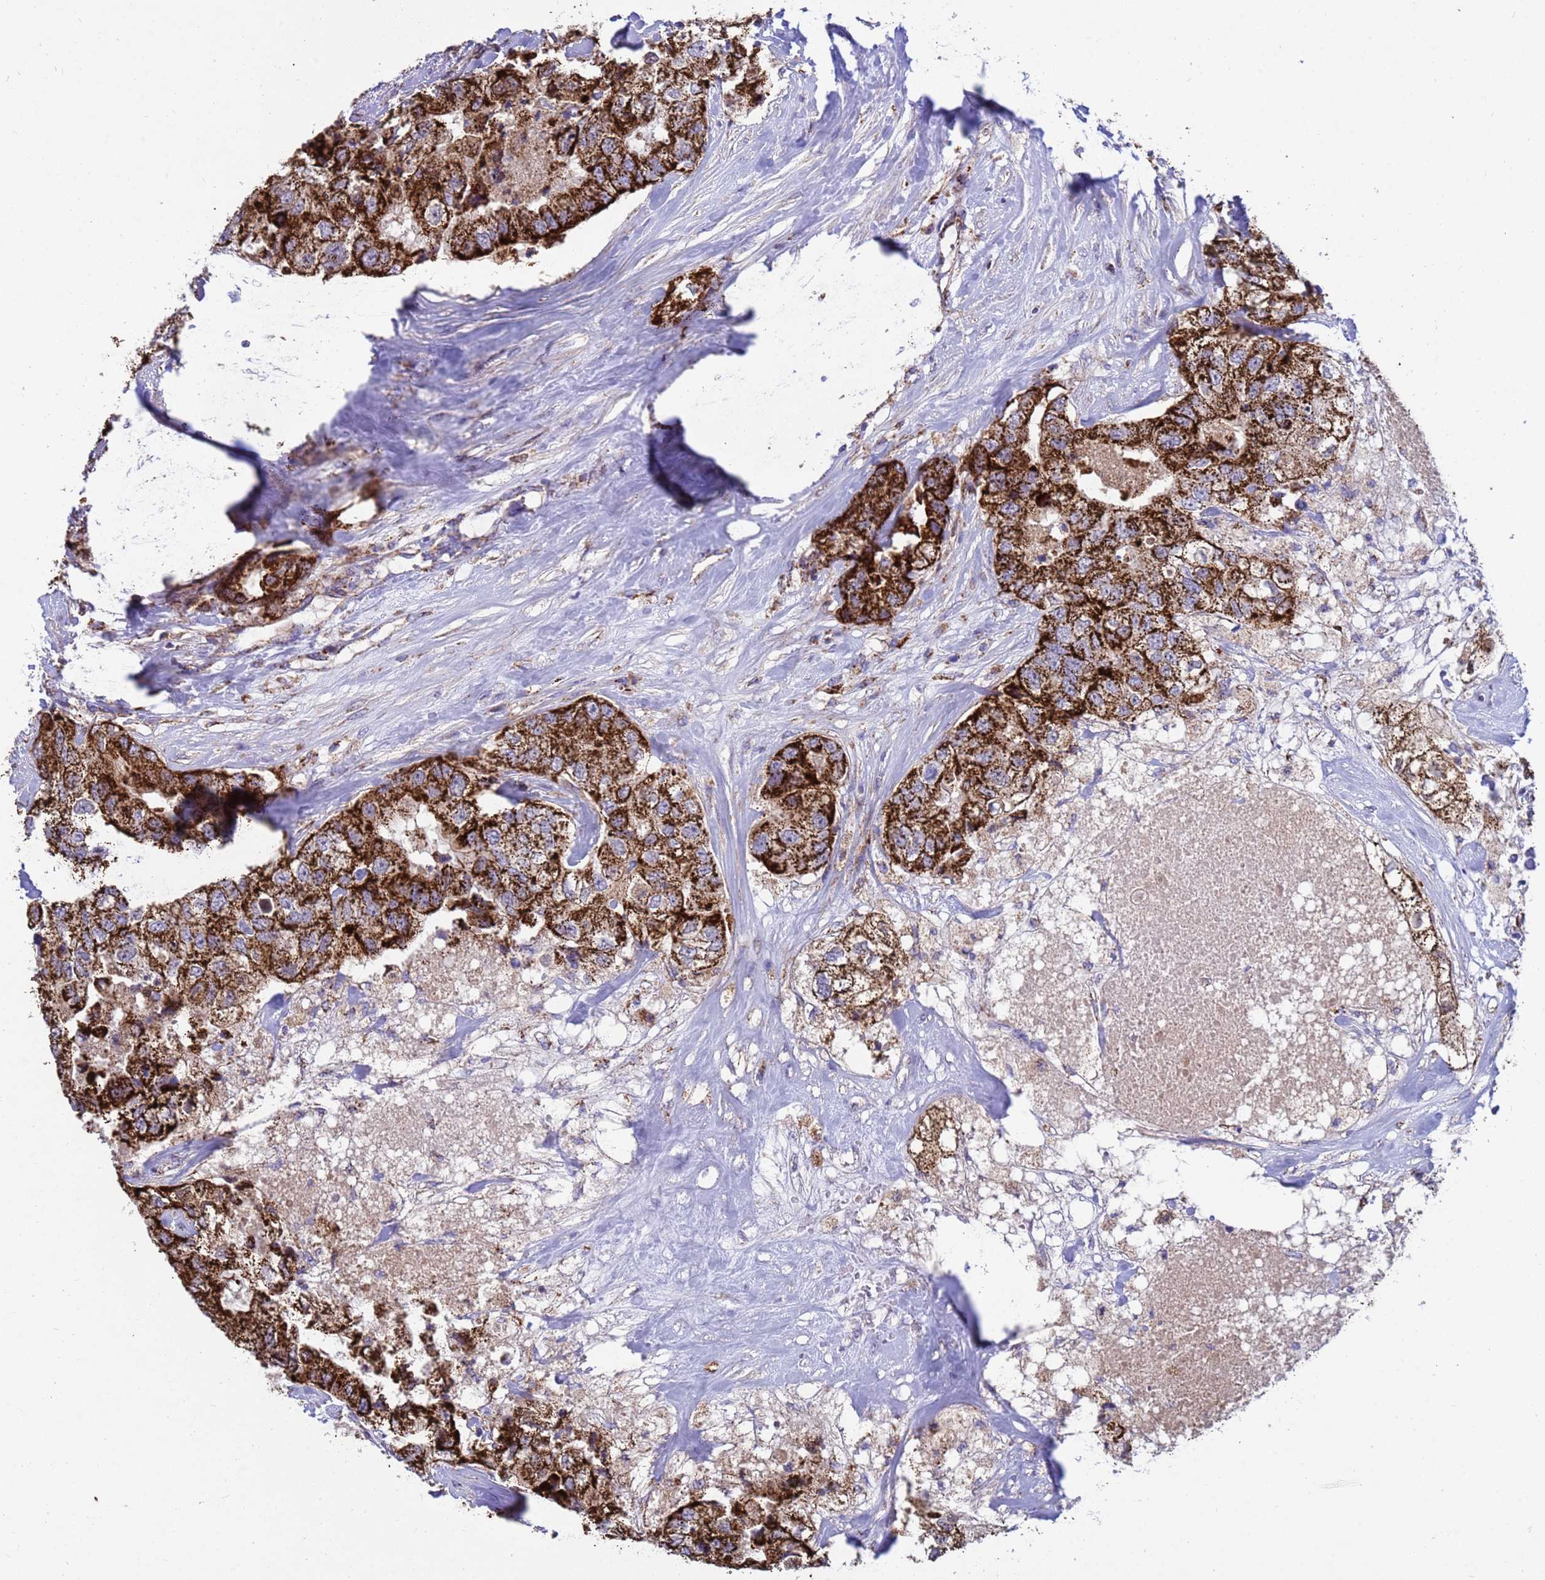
{"staining": {"intensity": "strong", "quantity": ">75%", "location": "cytoplasmic/membranous"}, "tissue": "breast cancer", "cell_type": "Tumor cells", "image_type": "cancer", "snomed": [{"axis": "morphology", "description": "Duct carcinoma"}, {"axis": "topography", "description": "Breast"}], "caption": "A high amount of strong cytoplasmic/membranous expression is seen in about >75% of tumor cells in breast infiltrating ductal carcinoma tissue. (Stains: DAB (3,3'-diaminobenzidine) in brown, nuclei in blue, Microscopy: brightfield microscopy at high magnification).", "gene": "TUBGCP3", "patient": {"sex": "female", "age": 62}}